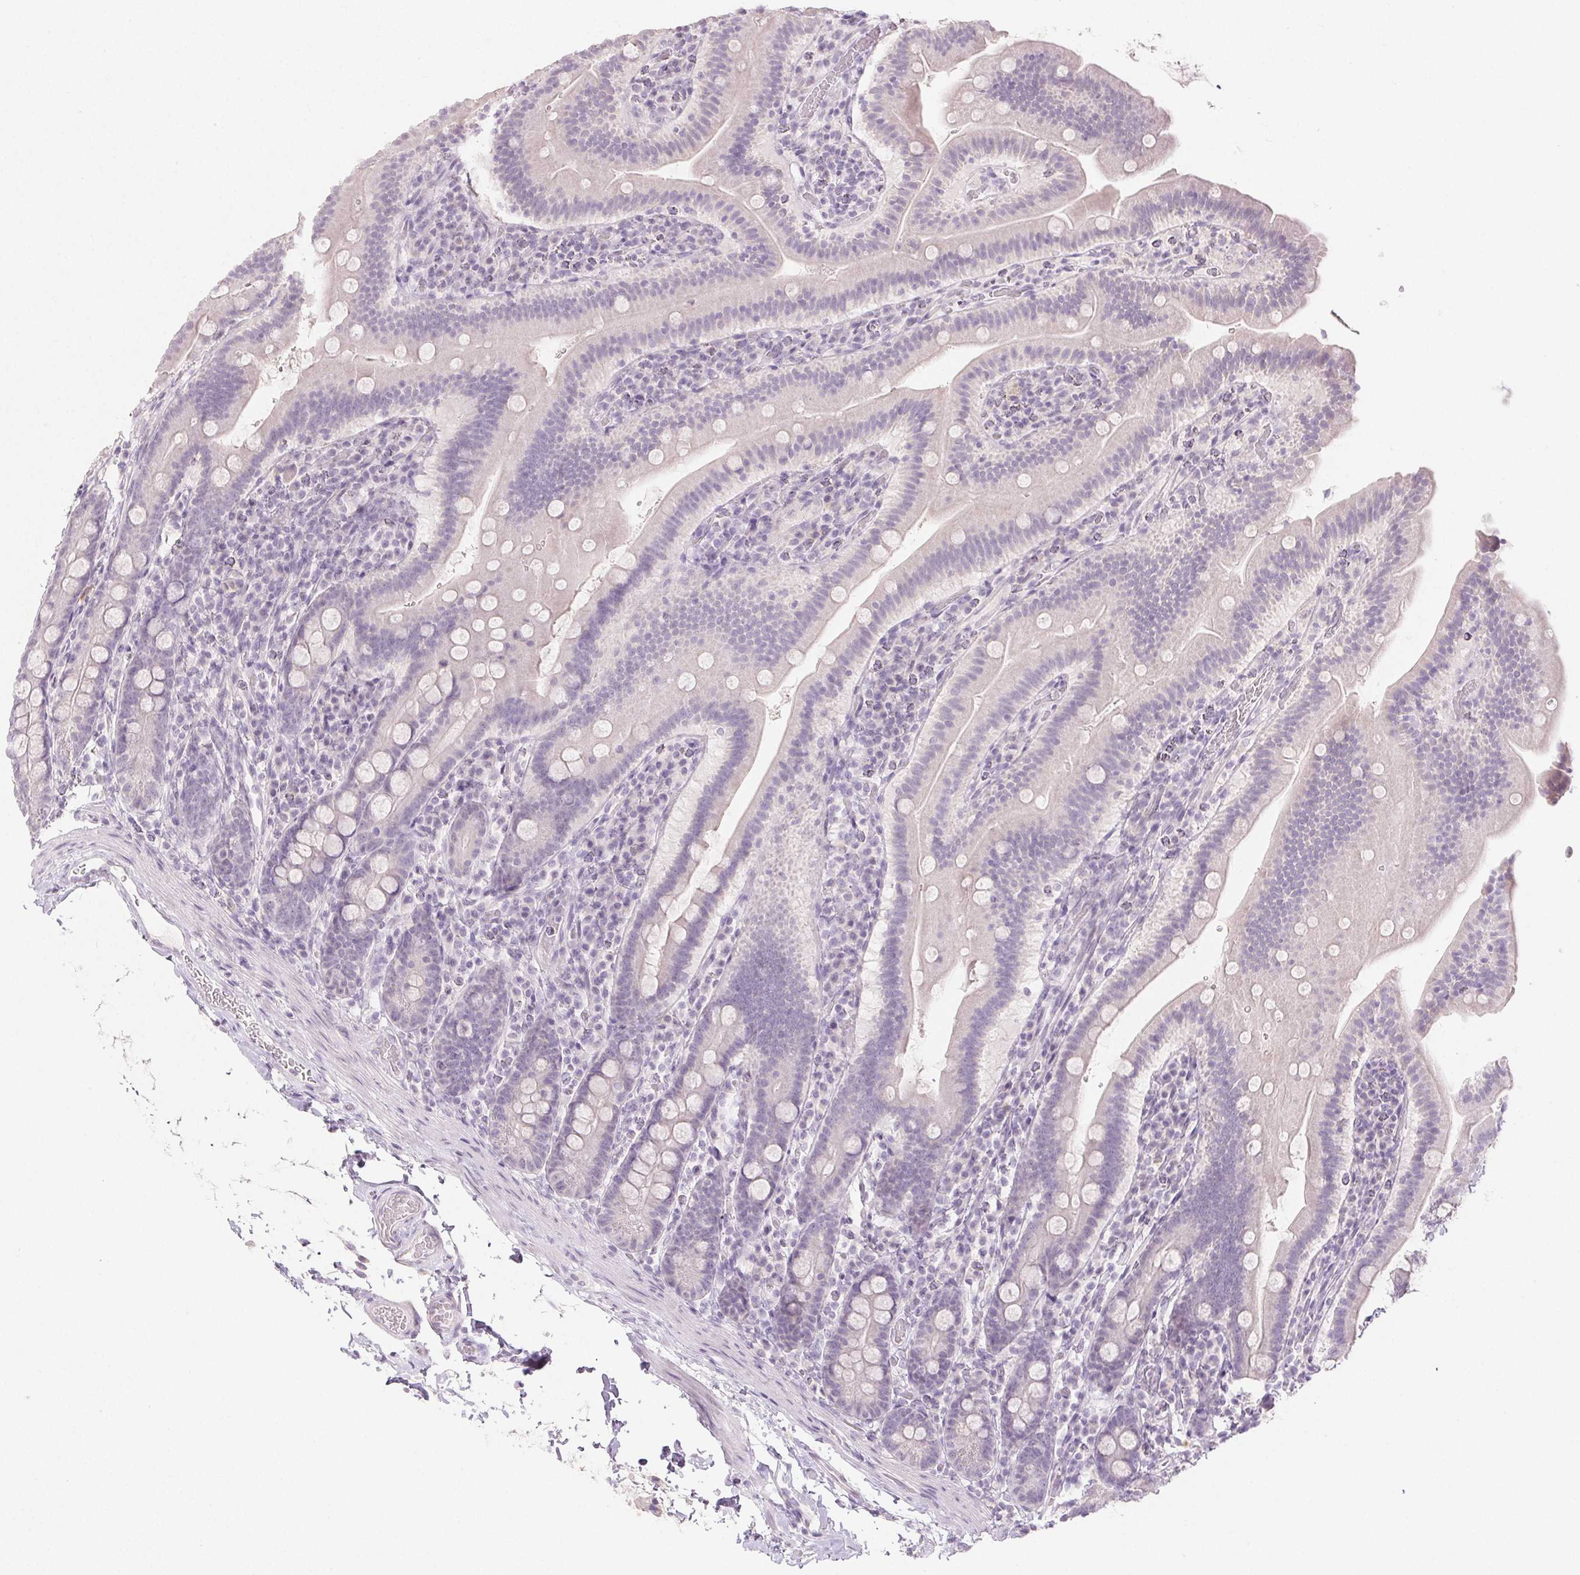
{"staining": {"intensity": "negative", "quantity": "none", "location": "none"}, "tissue": "small intestine", "cell_type": "Glandular cells", "image_type": "normal", "snomed": [{"axis": "morphology", "description": "Normal tissue, NOS"}, {"axis": "topography", "description": "Small intestine"}], "caption": "Immunohistochemistry image of benign human small intestine stained for a protein (brown), which shows no expression in glandular cells.", "gene": "PI3", "patient": {"sex": "male", "age": 26}}